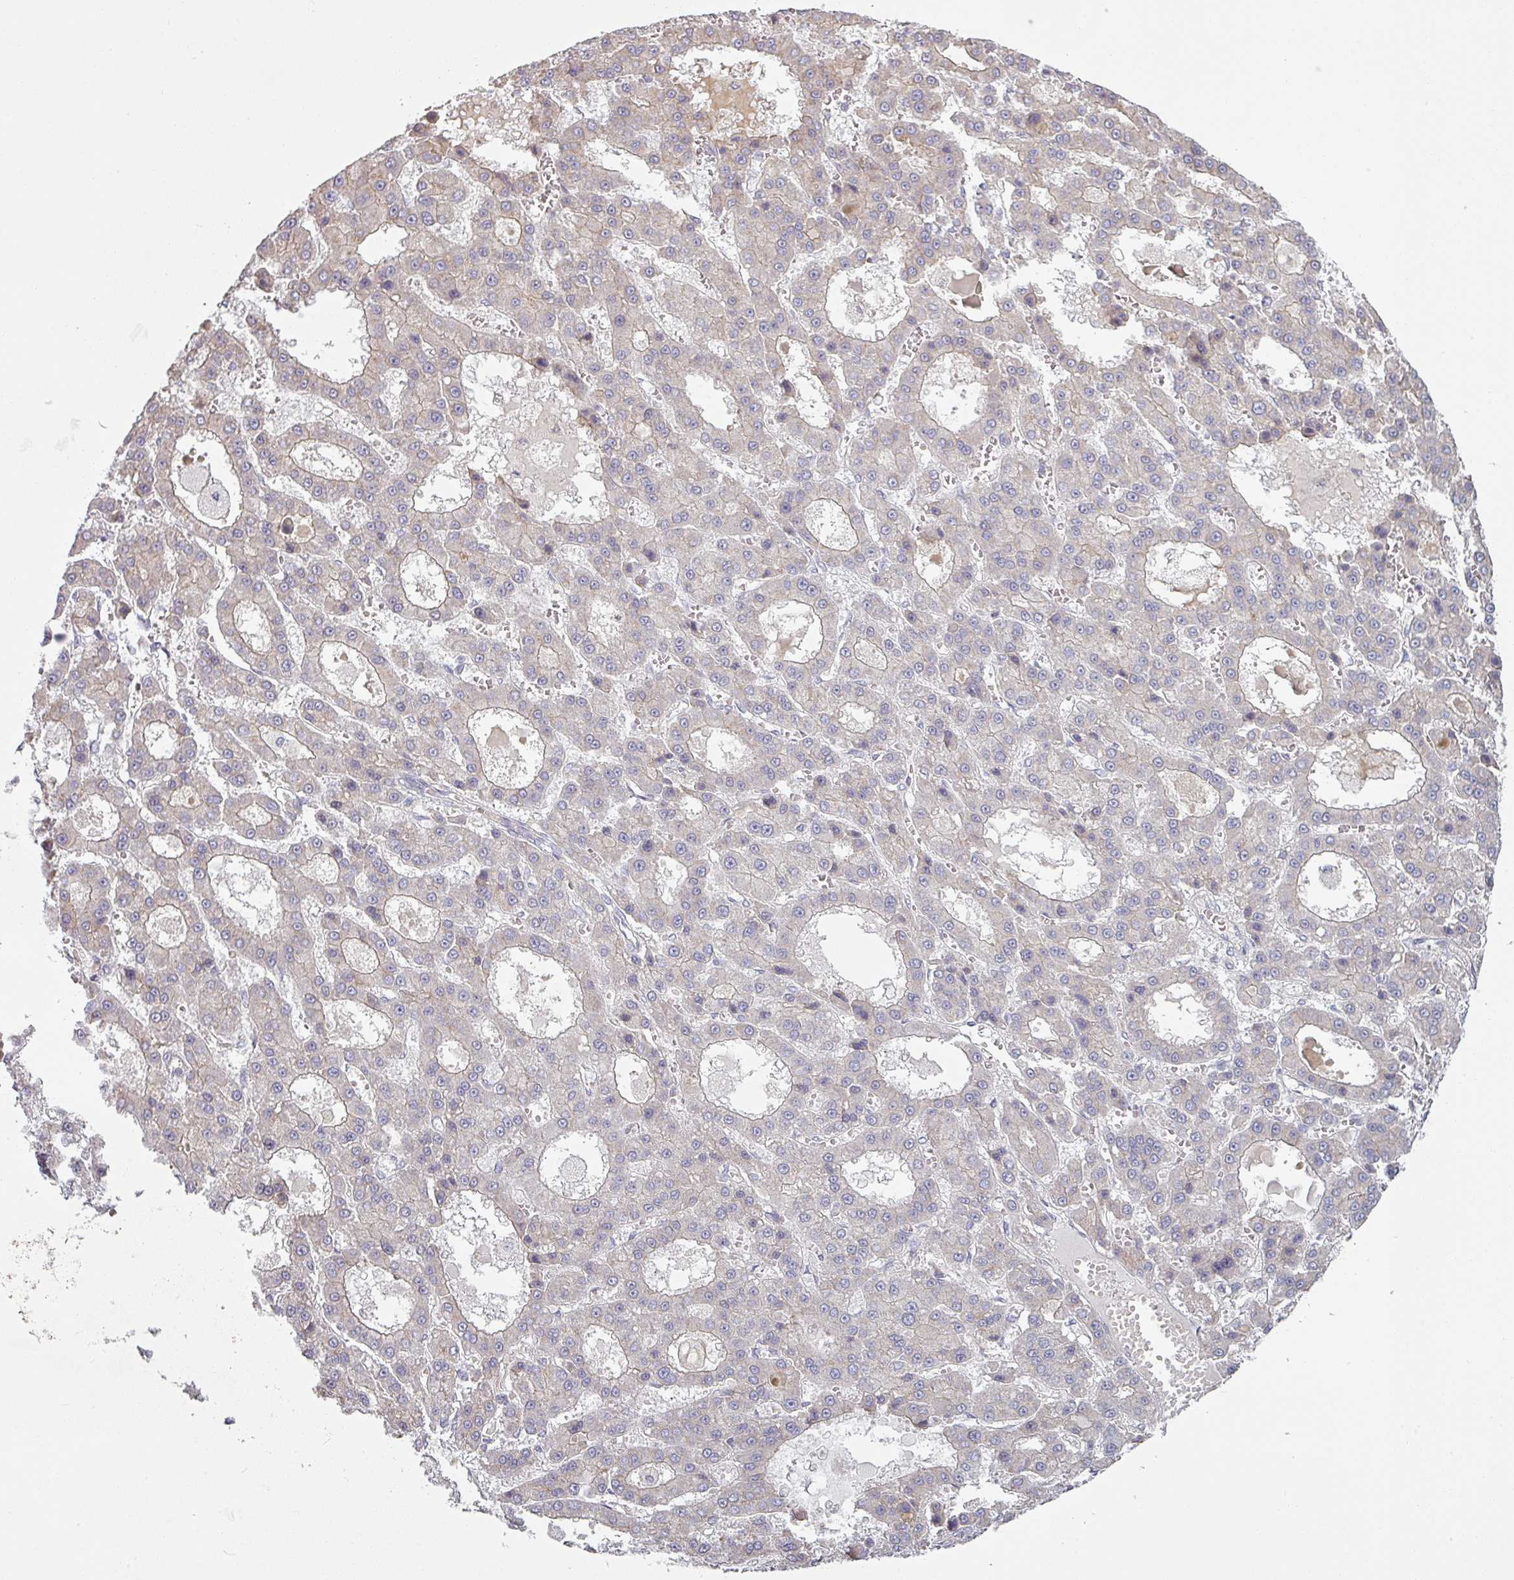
{"staining": {"intensity": "weak", "quantity": "<25%", "location": "cytoplasmic/membranous"}, "tissue": "liver cancer", "cell_type": "Tumor cells", "image_type": "cancer", "snomed": [{"axis": "morphology", "description": "Carcinoma, Hepatocellular, NOS"}, {"axis": "topography", "description": "Liver"}], "caption": "High magnification brightfield microscopy of hepatocellular carcinoma (liver) stained with DAB (3,3'-diaminobenzidine) (brown) and counterstained with hematoxylin (blue): tumor cells show no significant positivity.", "gene": "PLEKHJ1", "patient": {"sex": "male", "age": 70}}